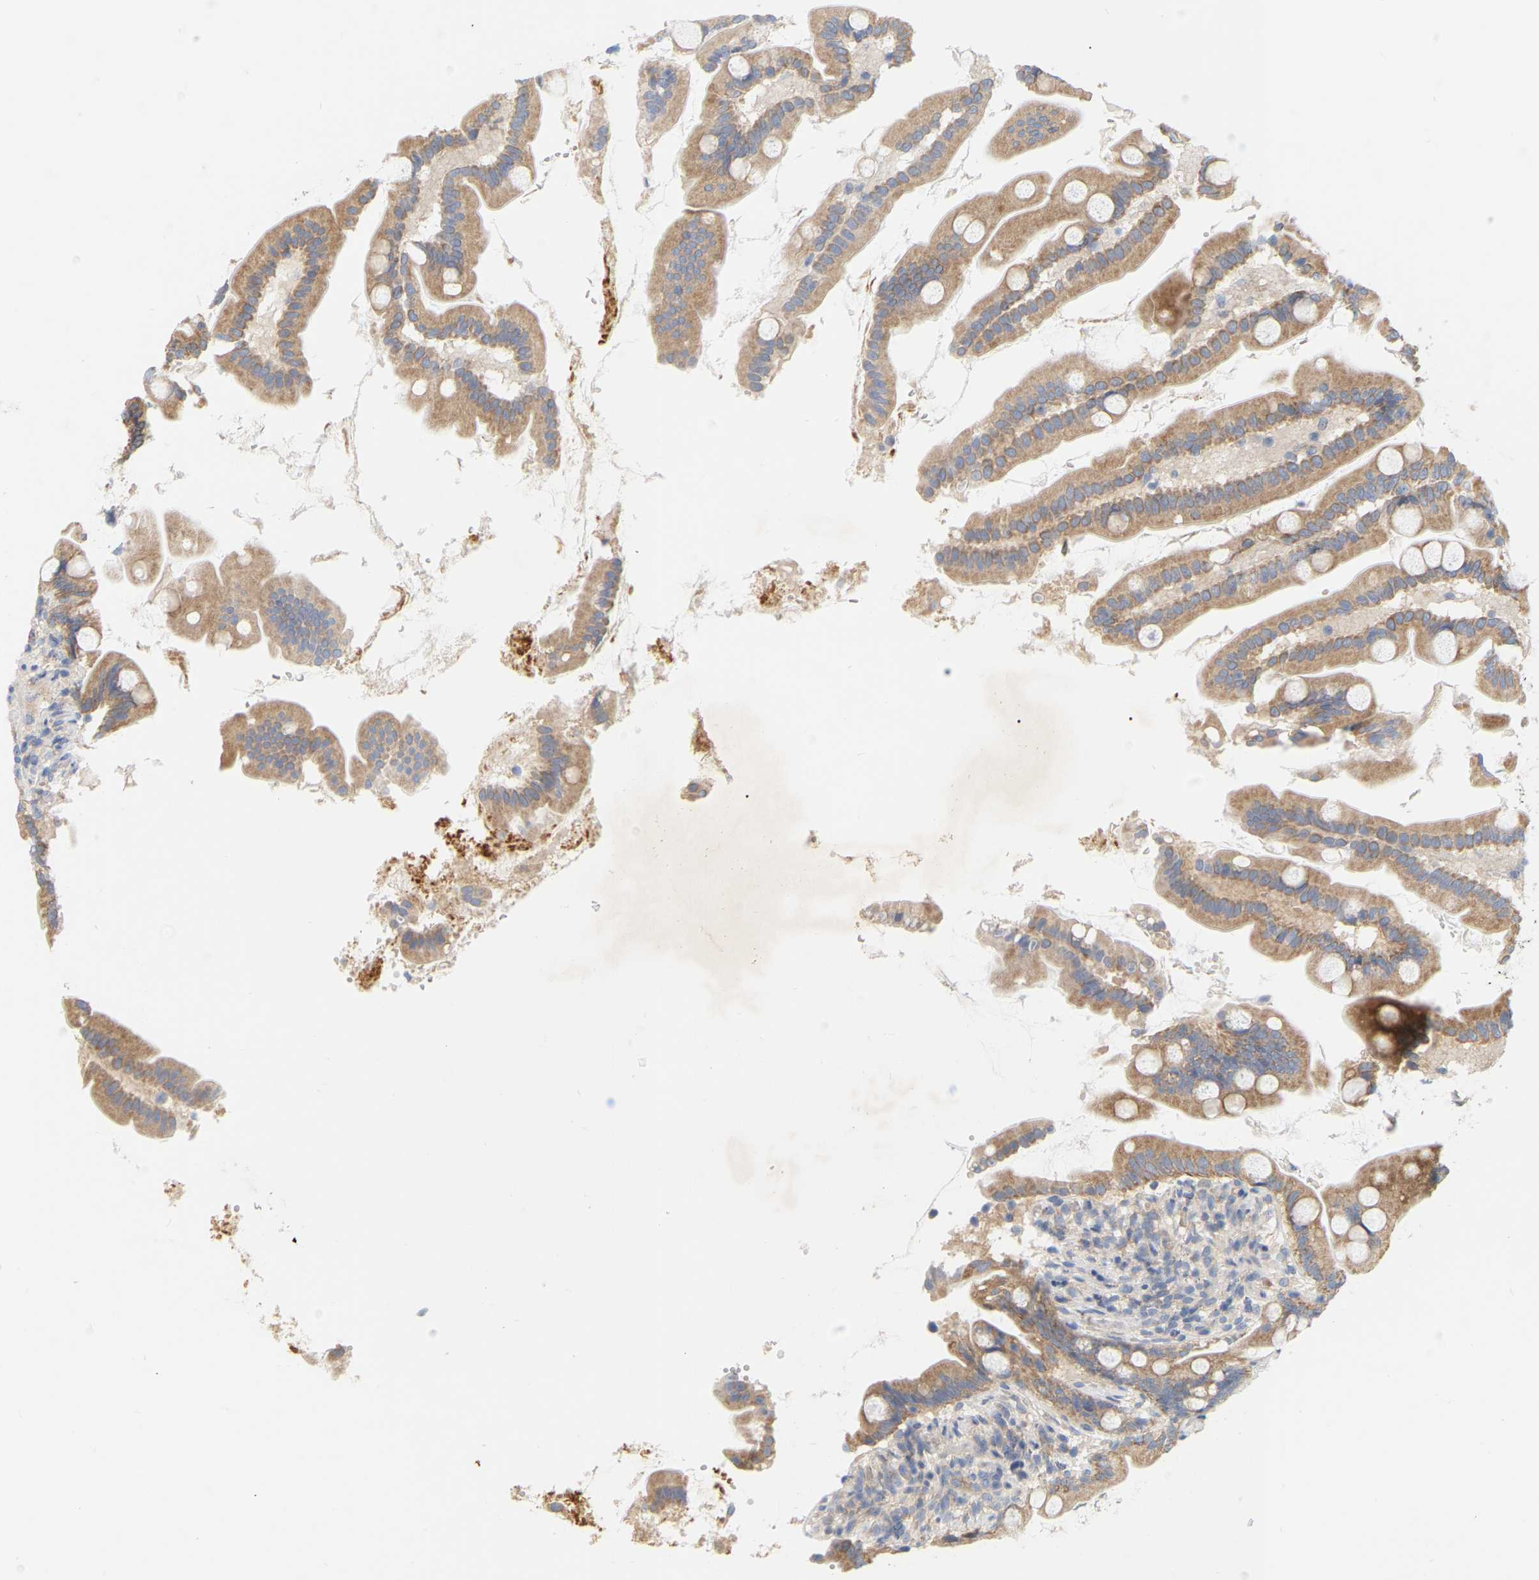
{"staining": {"intensity": "moderate", "quantity": ">75%", "location": "cytoplasmic/membranous"}, "tissue": "small intestine", "cell_type": "Glandular cells", "image_type": "normal", "snomed": [{"axis": "morphology", "description": "Normal tissue, NOS"}, {"axis": "topography", "description": "Small intestine"}], "caption": "Immunohistochemical staining of normal human small intestine displays moderate cytoplasmic/membranous protein expression in about >75% of glandular cells.", "gene": "MINDY4", "patient": {"sex": "female", "age": 56}}